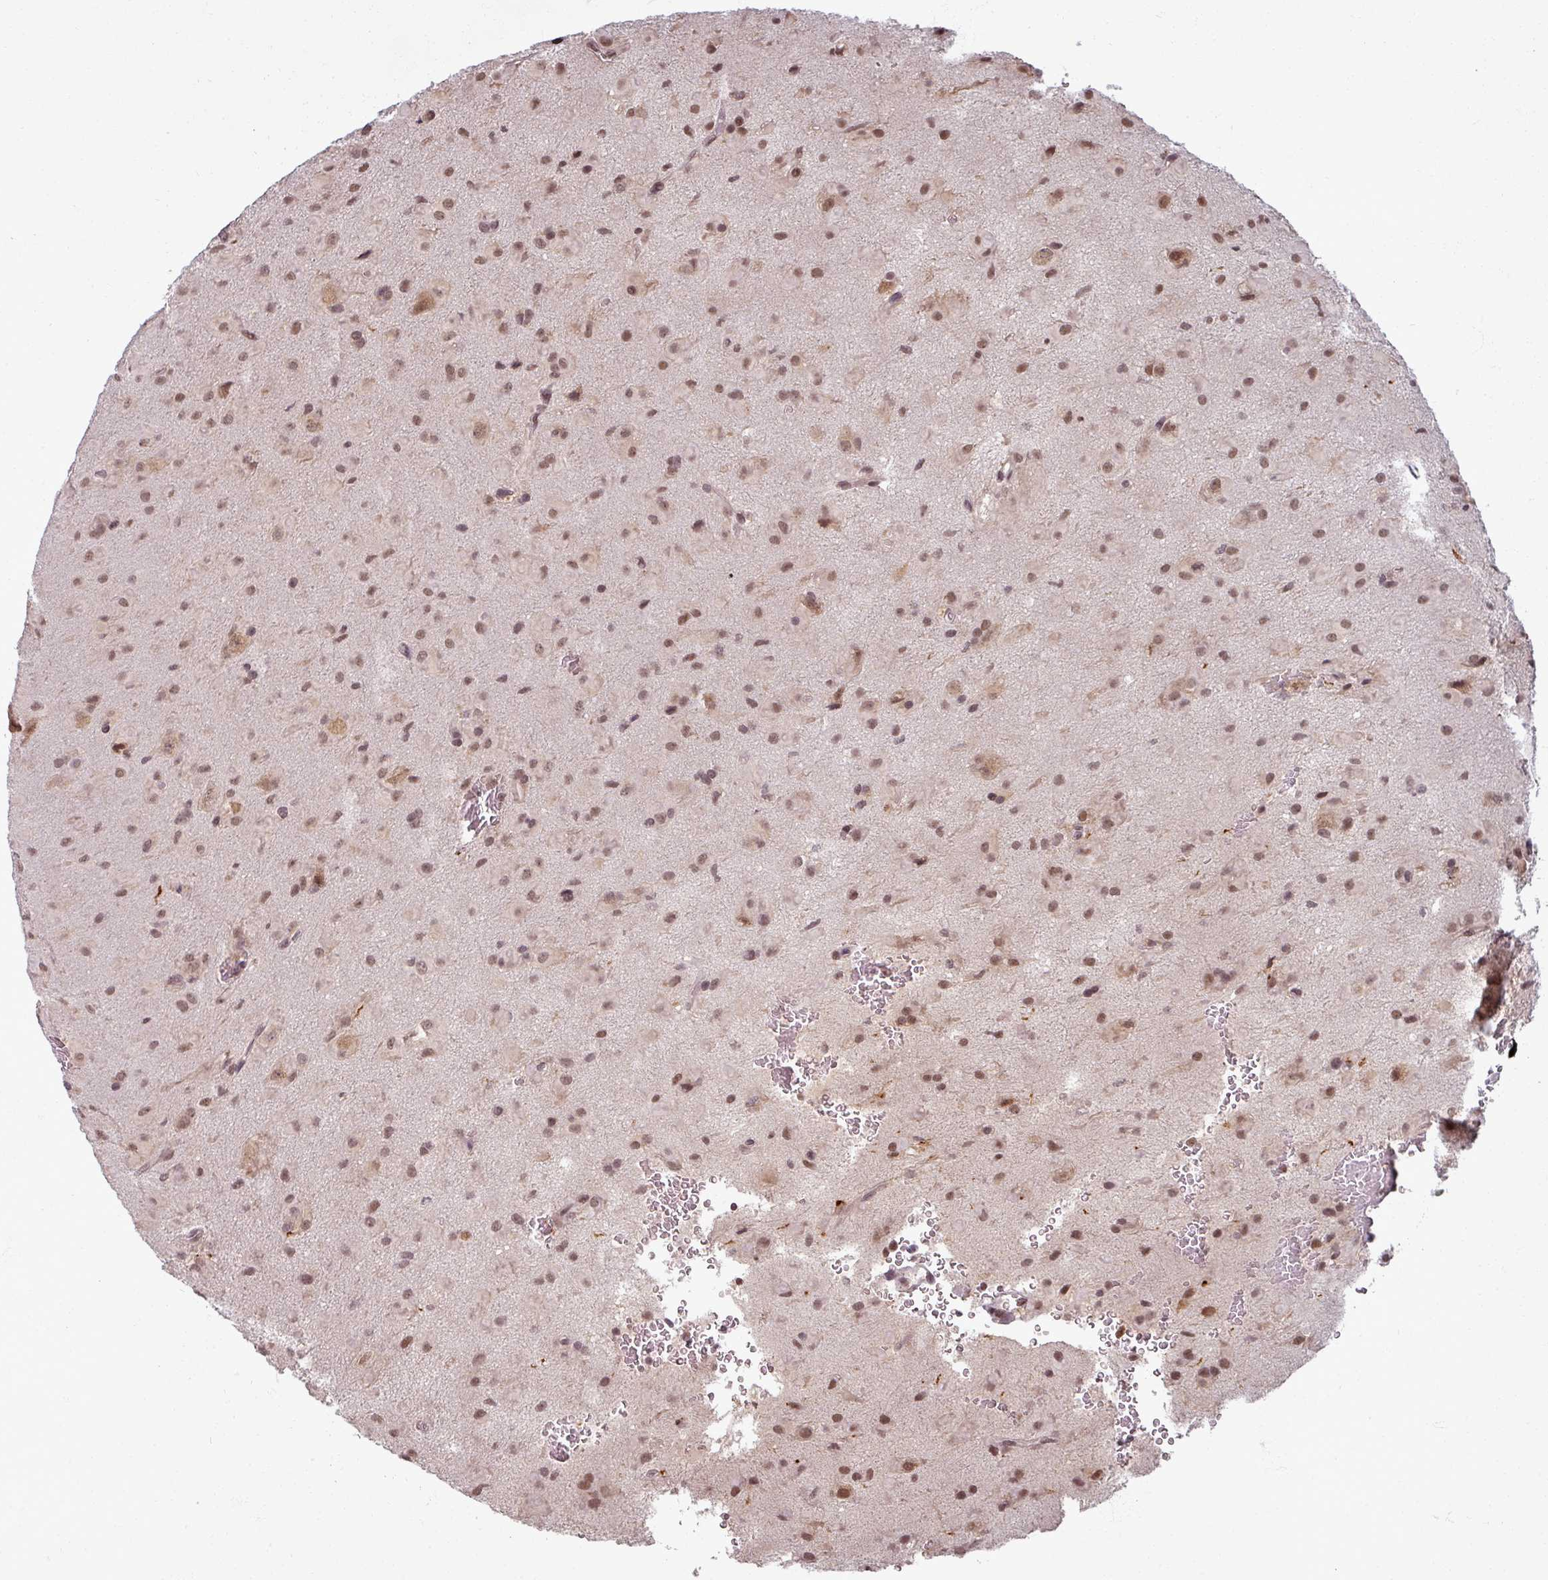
{"staining": {"intensity": "moderate", "quantity": ">75%", "location": "nuclear"}, "tissue": "glioma", "cell_type": "Tumor cells", "image_type": "cancer", "snomed": [{"axis": "morphology", "description": "Glioma, malignant, Low grade"}, {"axis": "topography", "description": "Brain"}], "caption": "Glioma stained with immunohistochemistry (IHC) reveals moderate nuclear positivity in about >75% of tumor cells. The staining was performed using DAB, with brown indicating positive protein expression. Nuclei are stained blue with hematoxylin.", "gene": "POLR2G", "patient": {"sex": "male", "age": 58}}